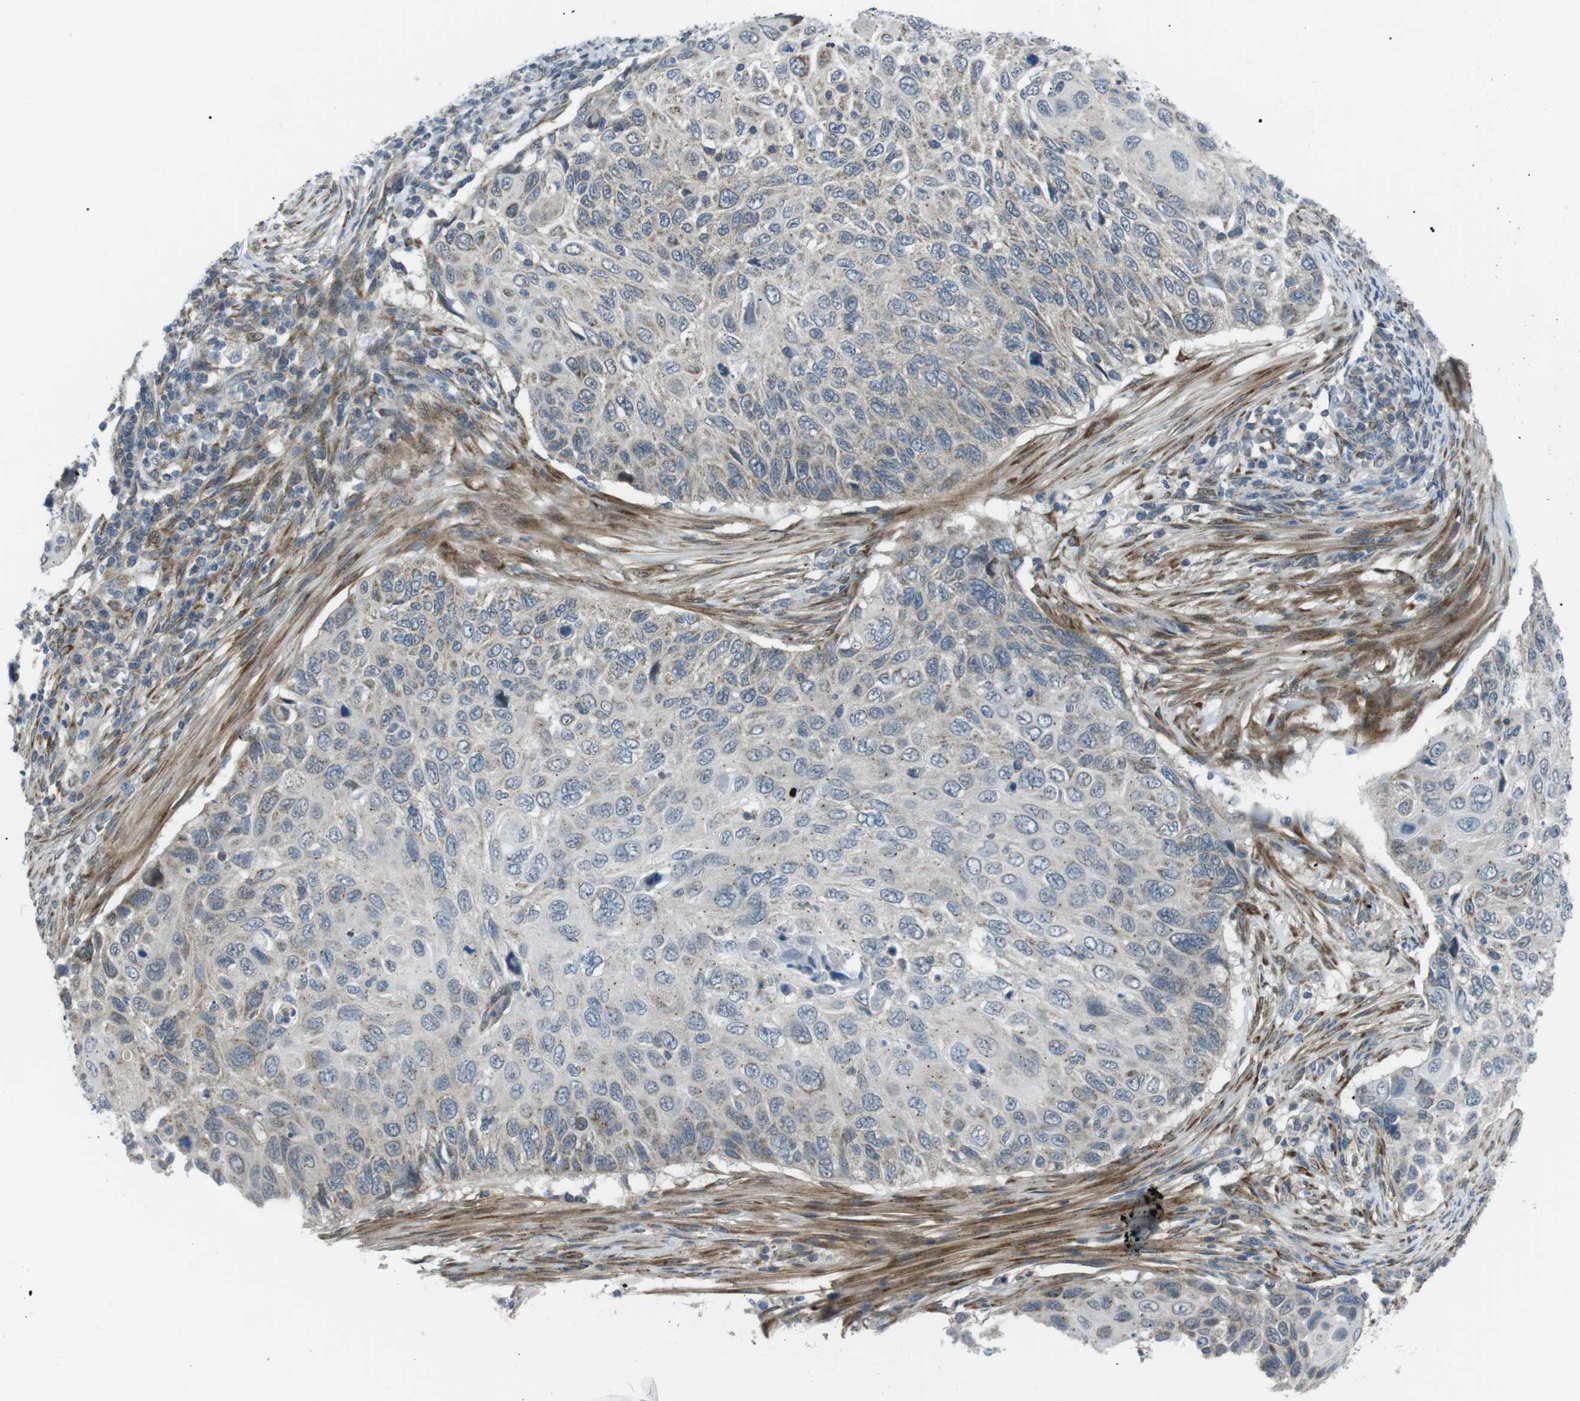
{"staining": {"intensity": "weak", "quantity": "<25%", "location": "cytoplasmic/membranous"}, "tissue": "cervical cancer", "cell_type": "Tumor cells", "image_type": "cancer", "snomed": [{"axis": "morphology", "description": "Squamous cell carcinoma, NOS"}, {"axis": "topography", "description": "Cervix"}], "caption": "IHC micrograph of neoplastic tissue: cervical squamous cell carcinoma stained with DAB exhibits no significant protein staining in tumor cells.", "gene": "ARID5B", "patient": {"sex": "female", "age": 70}}